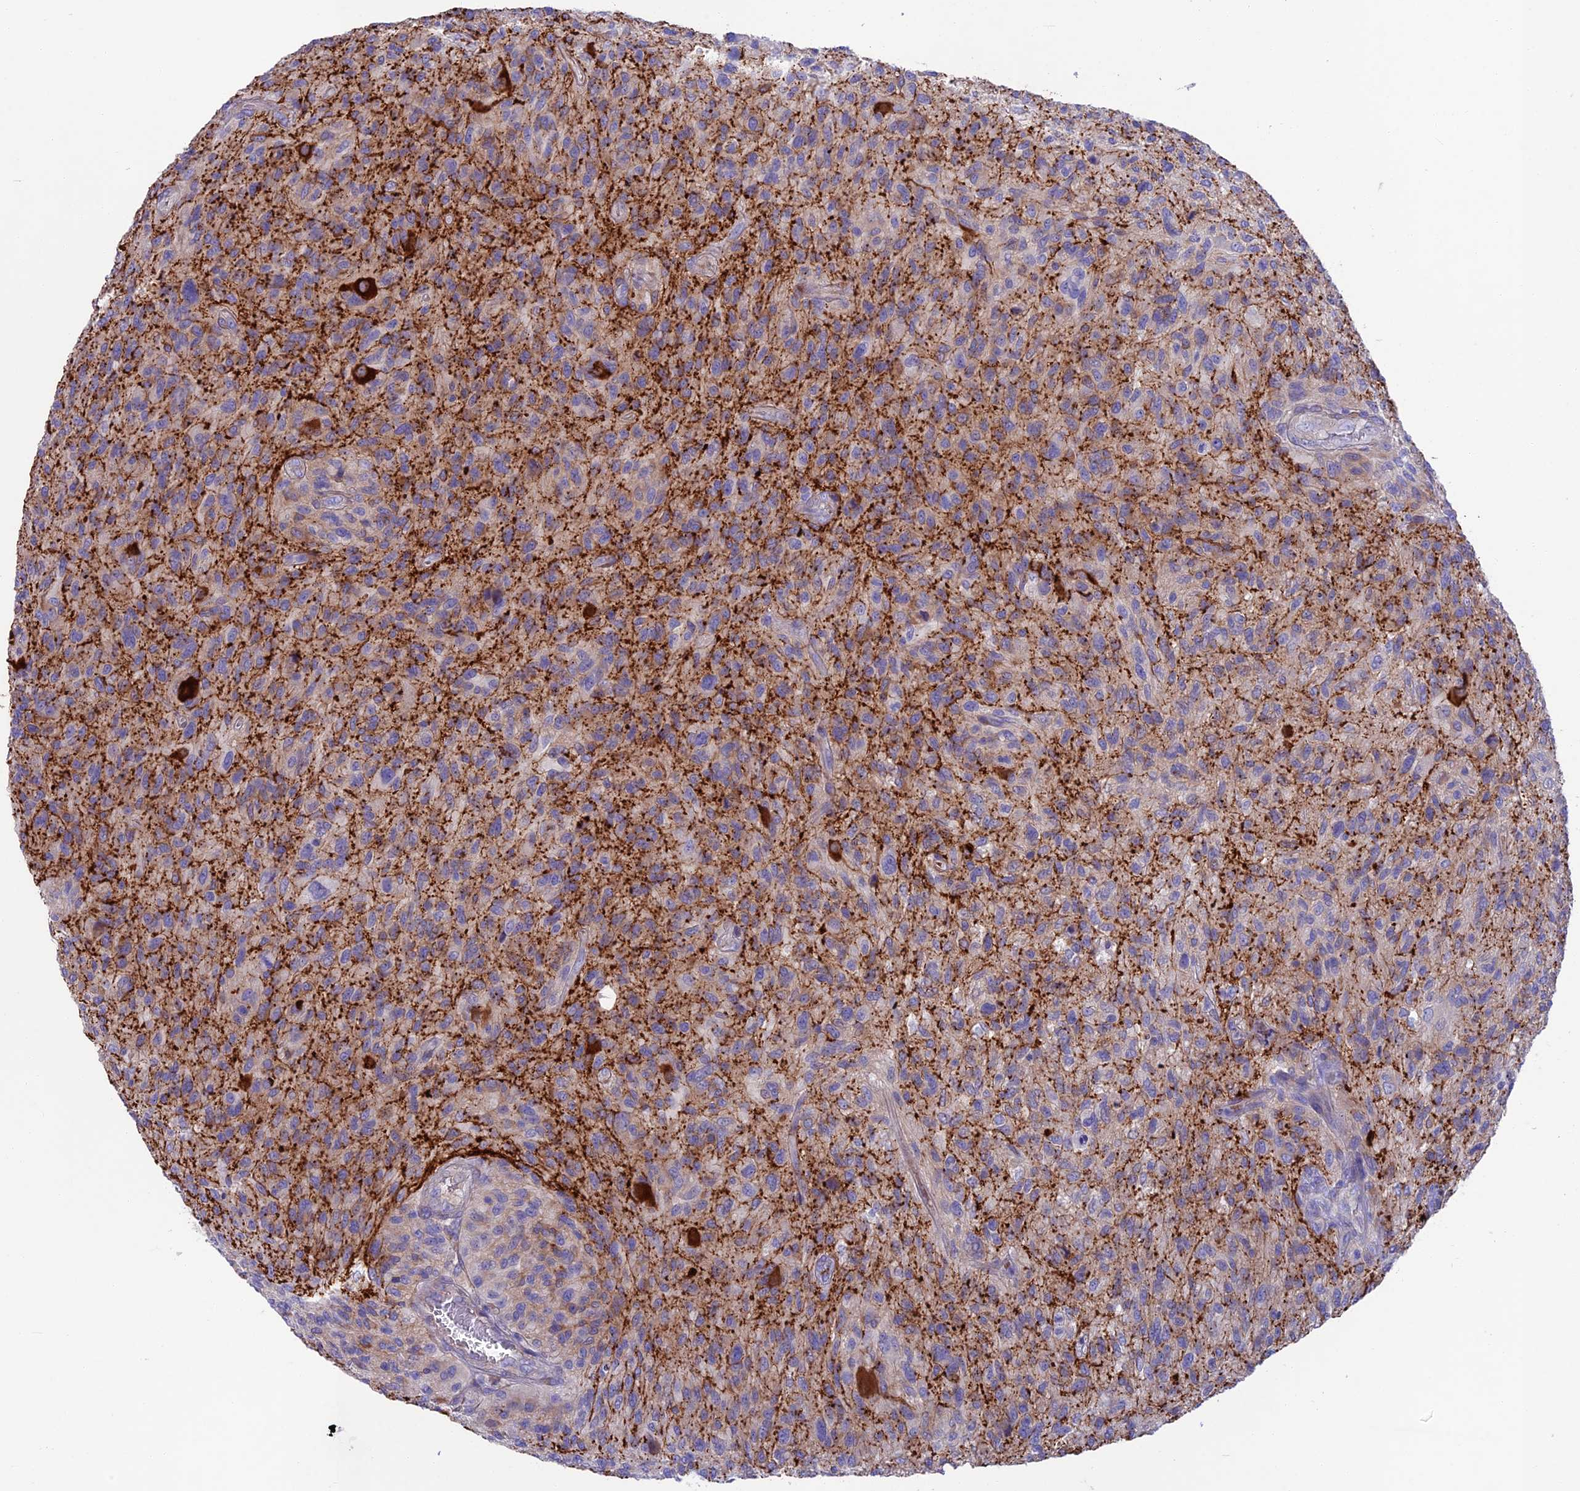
{"staining": {"intensity": "negative", "quantity": "none", "location": "none"}, "tissue": "glioma", "cell_type": "Tumor cells", "image_type": "cancer", "snomed": [{"axis": "morphology", "description": "Glioma, malignant, High grade"}, {"axis": "topography", "description": "Brain"}], "caption": "Glioma was stained to show a protein in brown. There is no significant expression in tumor cells.", "gene": "SNAP91", "patient": {"sex": "male", "age": 47}}